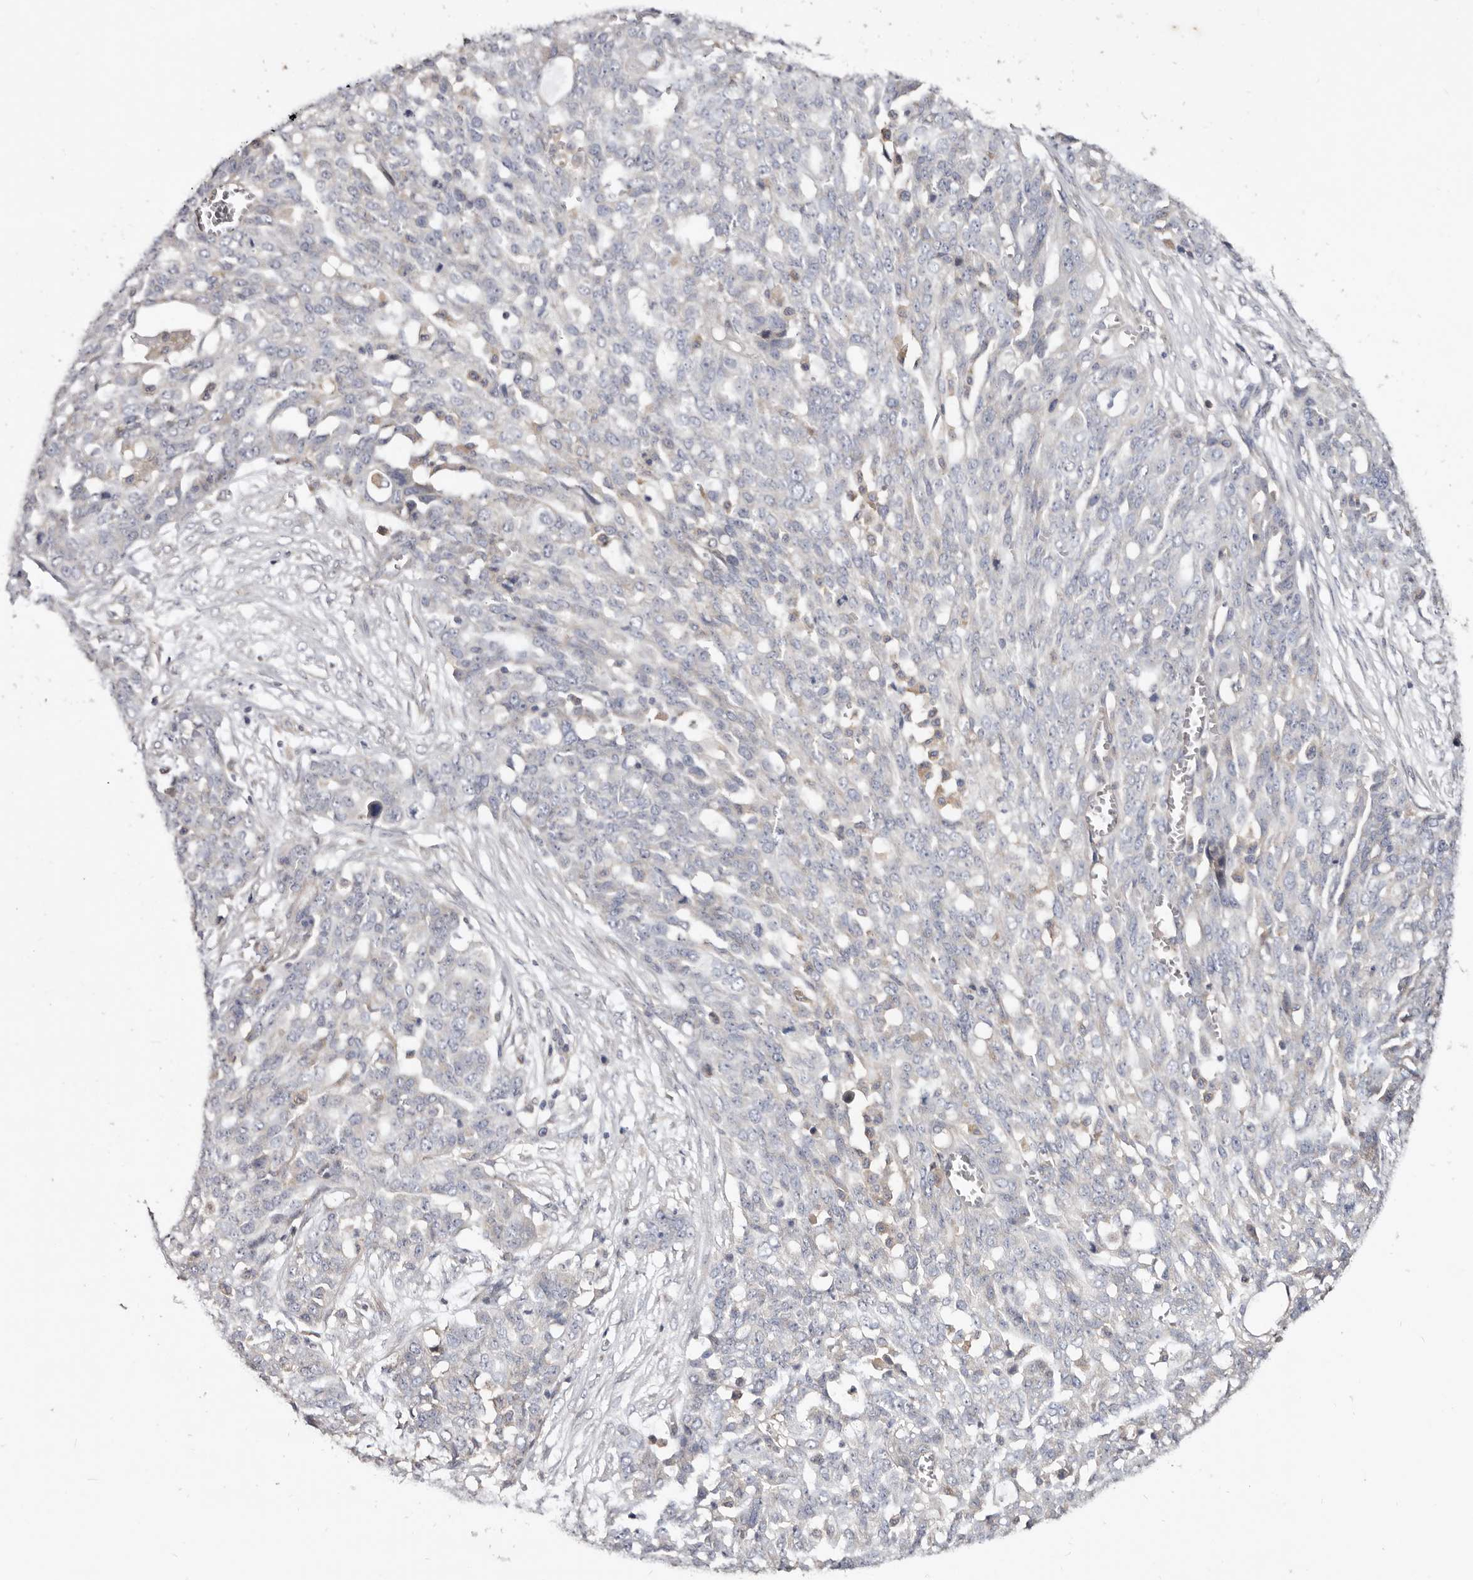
{"staining": {"intensity": "negative", "quantity": "none", "location": "none"}, "tissue": "ovarian cancer", "cell_type": "Tumor cells", "image_type": "cancer", "snomed": [{"axis": "morphology", "description": "Cystadenocarcinoma, serous, NOS"}, {"axis": "topography", "description": "Soft tissue"}, {"axis": "topography", "description": "Ovary"}], "caption": "Tumor cells are negative for protein expression in human ovarian cancer (serous cystadenocarcinoma).", "gene": "LRRC25", "patient": {"sex": "female", "age": 57}}